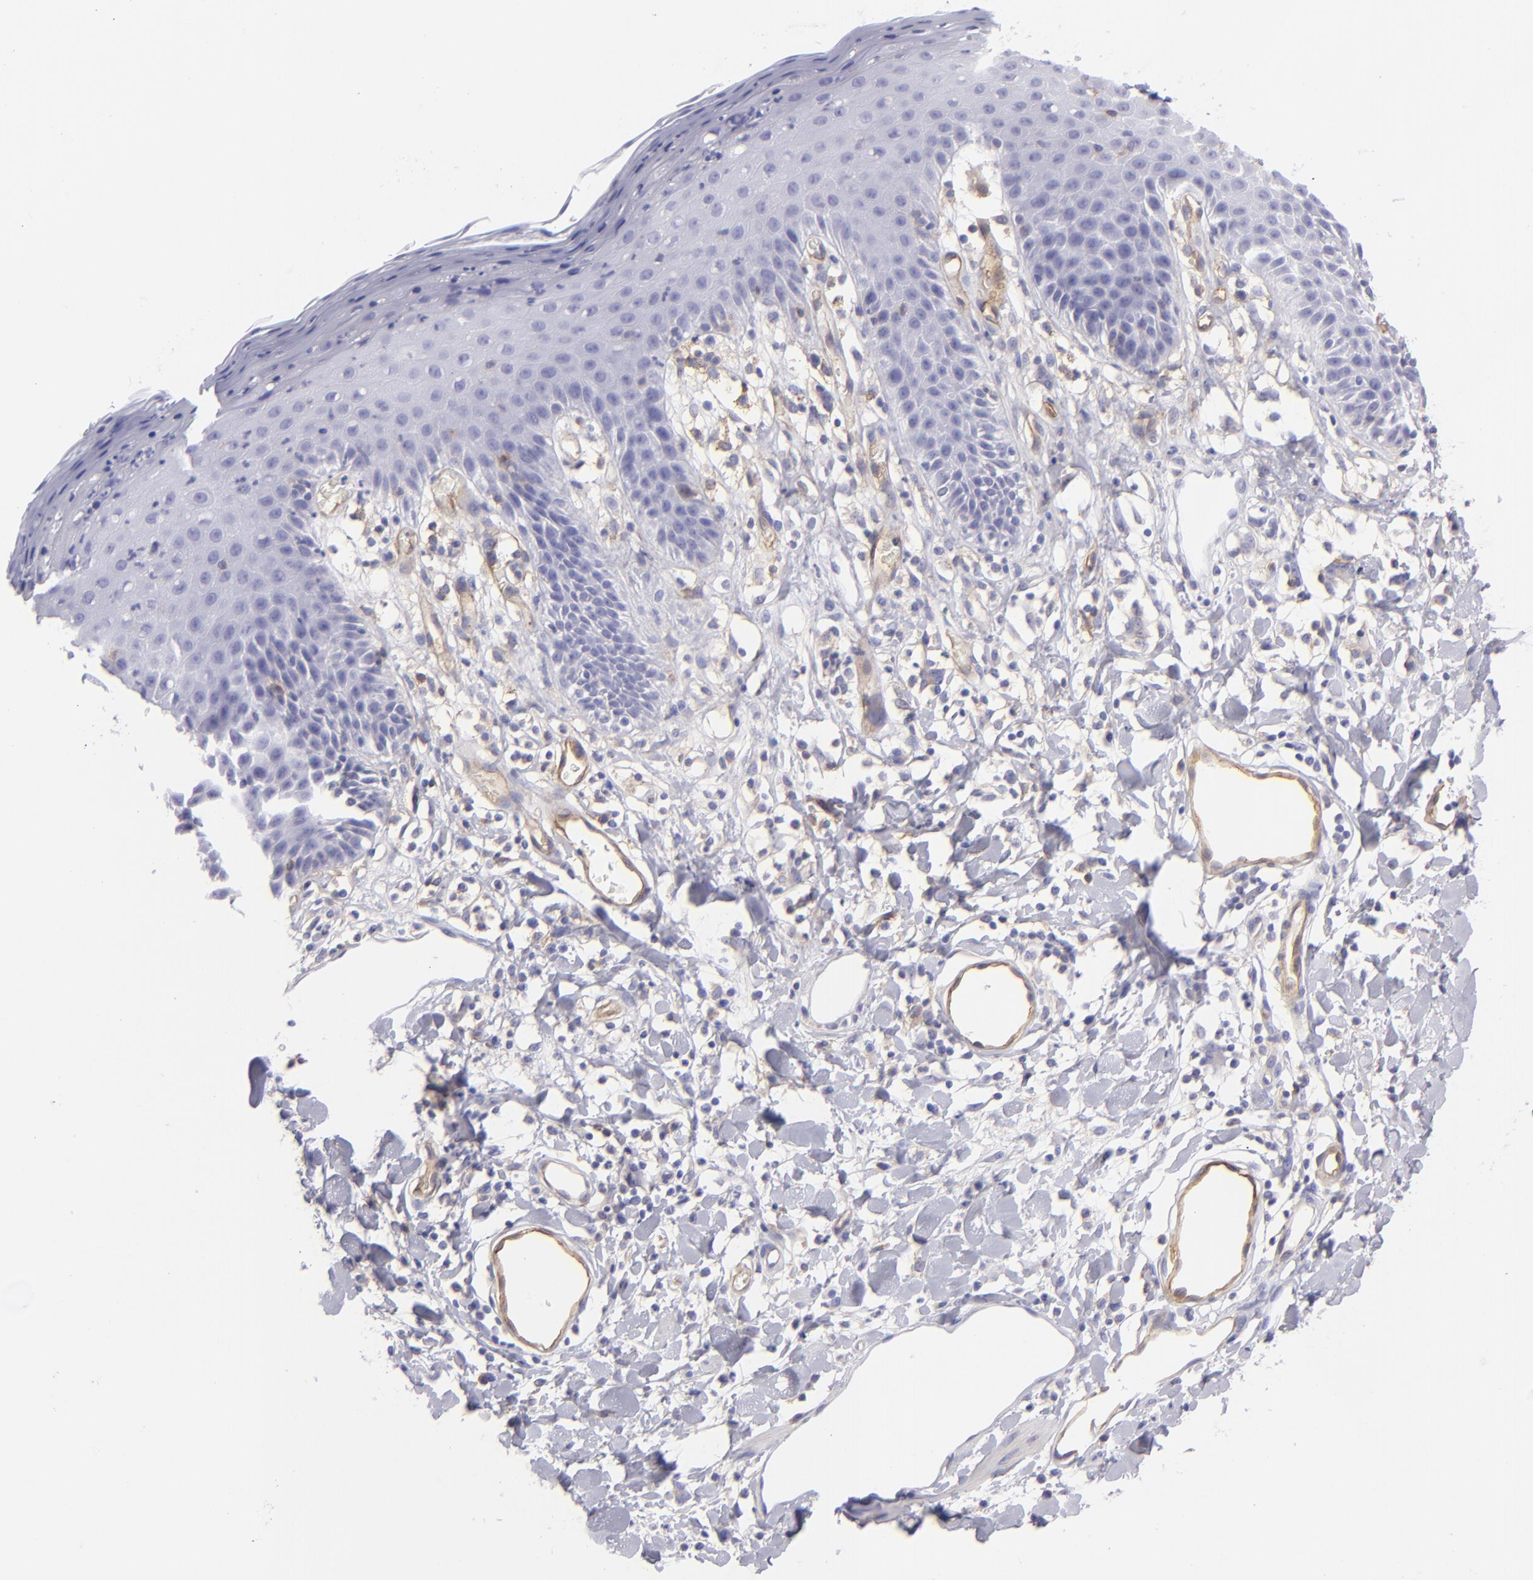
{"staining": {"intensity": "negative", "quantity": "none", "location": "none"}, "tissue": "skin", "cell_type": "Epidermal cells", "image_type": "normal", "snomed": [{"axis": "morphology", "description": "Normal tissue, NOS"}, {"axis": "topography", "description": "Vulva"}, {"axis": "topography", "description": "Peripheral nerve tissue"}], "caption": "DAB (3,3'-diaminobenzidine) immunohistochemical staining of benign human skin displays no significant expression in epidermal cells. (DAB immunohistochemistry visualized using brightfield microscopy, high magnification).", "gene": "ENTPD1", "patient": {"sex": "female", "age": 68}}